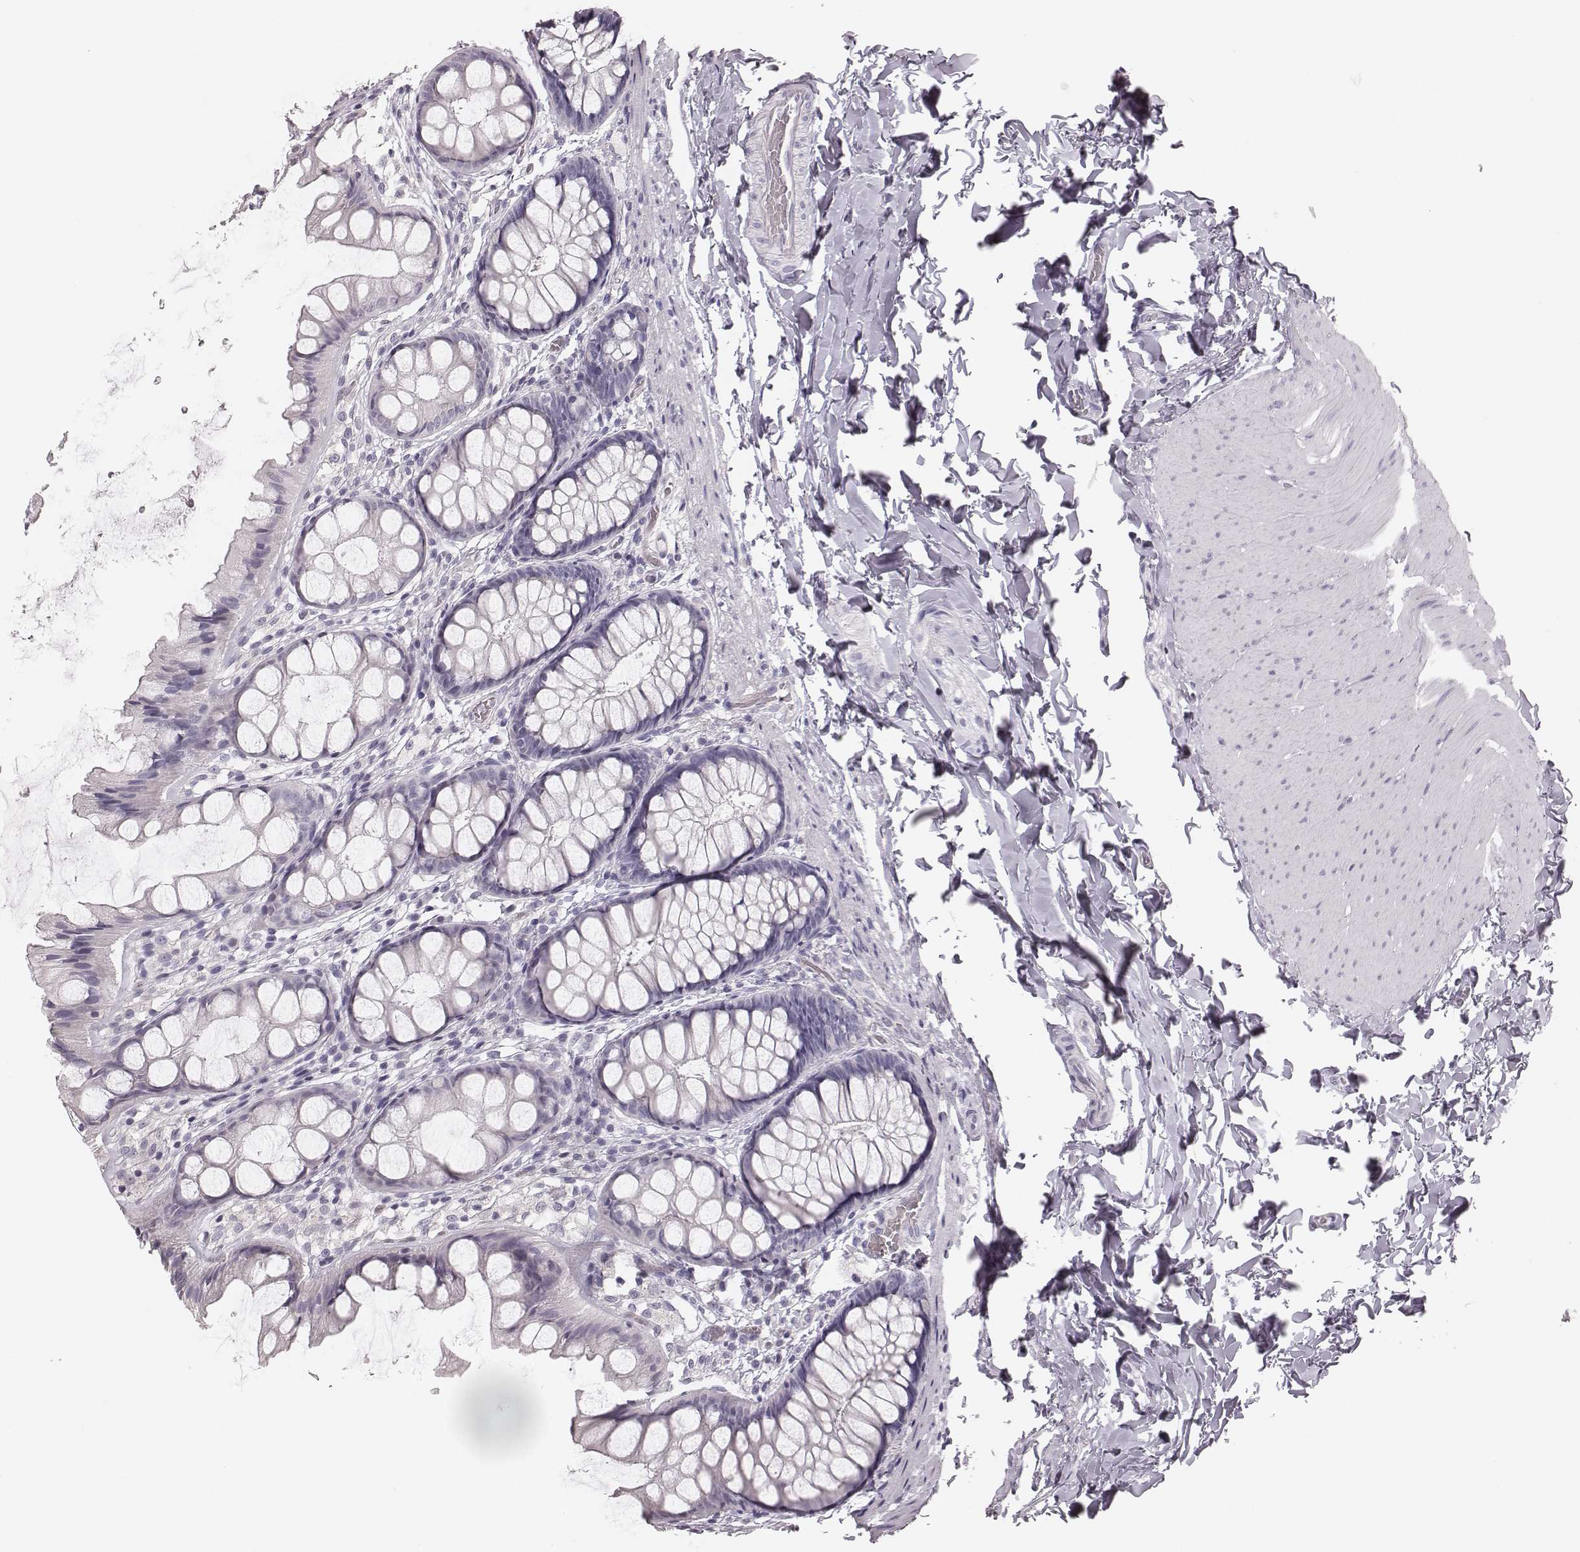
{"staining": {"intensity": "negative", "quantity": "none", "location": "none"}, "tissue": "colon", "cell_type": "Endothelial cells", "image_type": "normal", "snomed": [{"axis": "morphology", "description": "Normal tissue, NOS"}, {"axis": "topography", "description": "Colon"}], "caption": "Endothelial cells show no significant protein expression in benign colon. Brightfield microscopy of immunohistochemistry stained with DAB (3,3'-diaminobenzidine) (brown) and hematoxylin (blue), captured at high magnification.", "gene": "SPA17", "patient": {"sex": "male", "age": 47}}